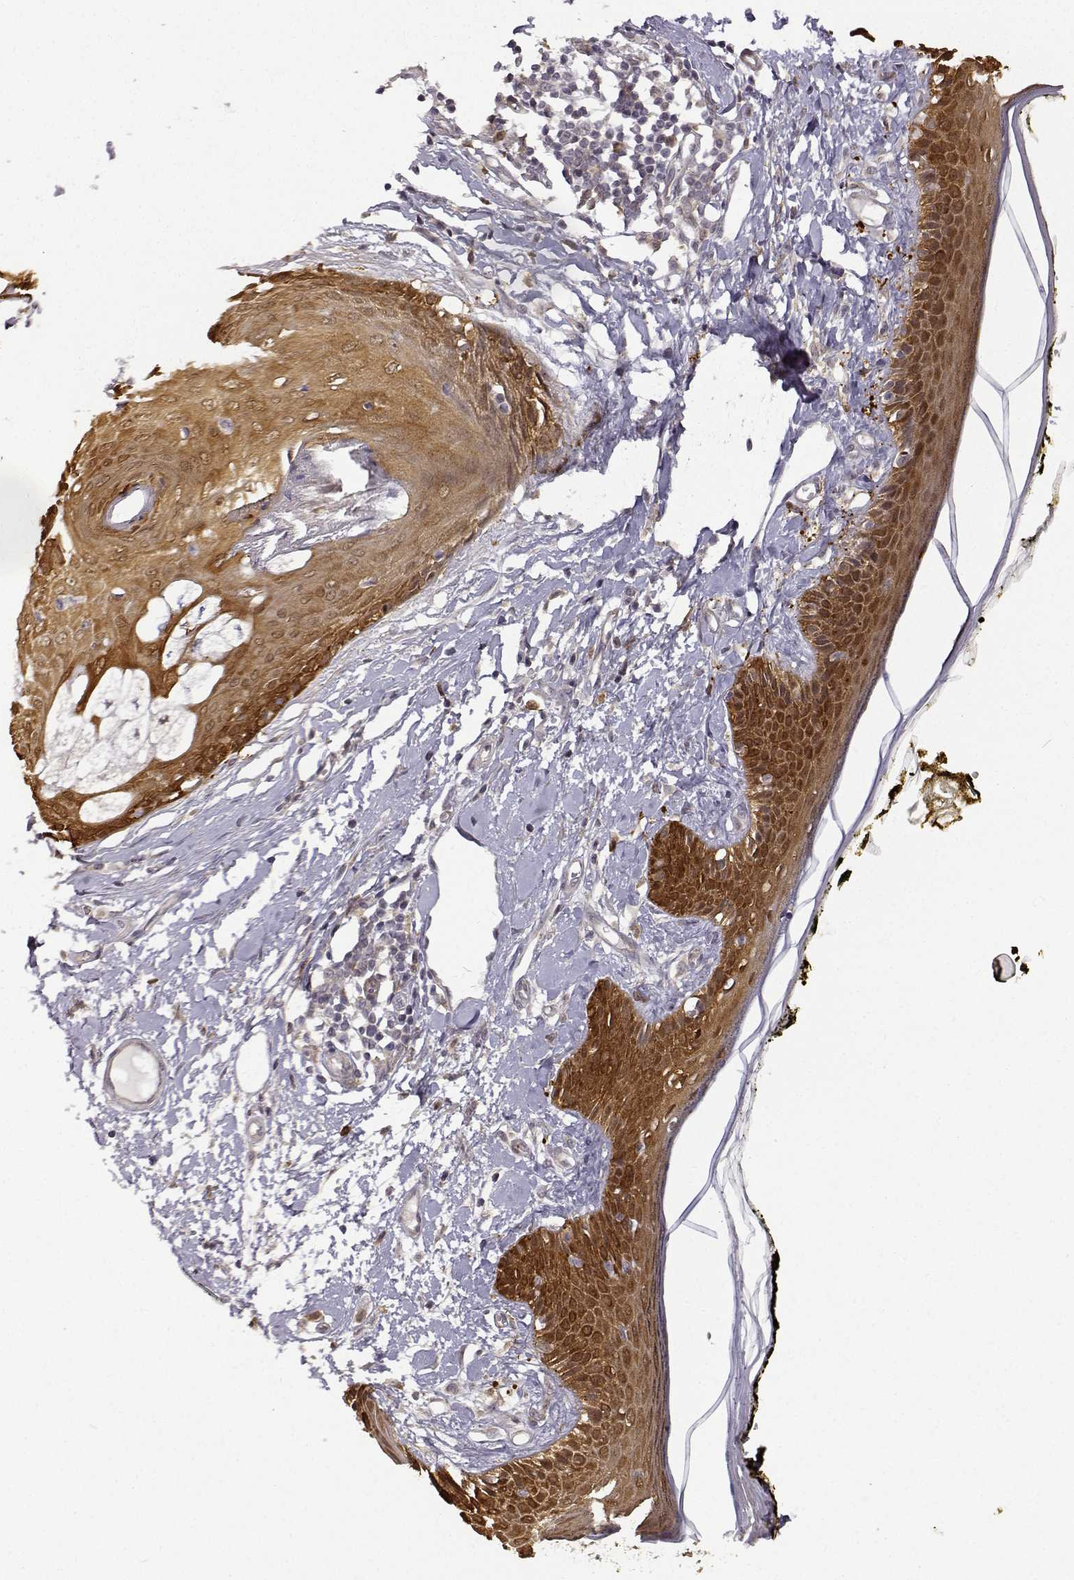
{"staining": {"intensity": "moderate", "quantity": ">75%", "location": "cytoplasmic/membranous"}, "tissue": "skin", "cell_type": "Fibroblasts", "image_type": "normal", "snomed": [{"axis": "morphology", "description": "Normal tissue, NOS"}, {"axis": "topography", "description": "Skin"}], "caption": "Immunohistochemical staining of unremarkable human skin displays medium levels of moderate cytoplasmic/membranous positivity in about >75% of fibroblasts.", "gene": "PHGDH", "patient": {"sex": "male", "age": 76}}